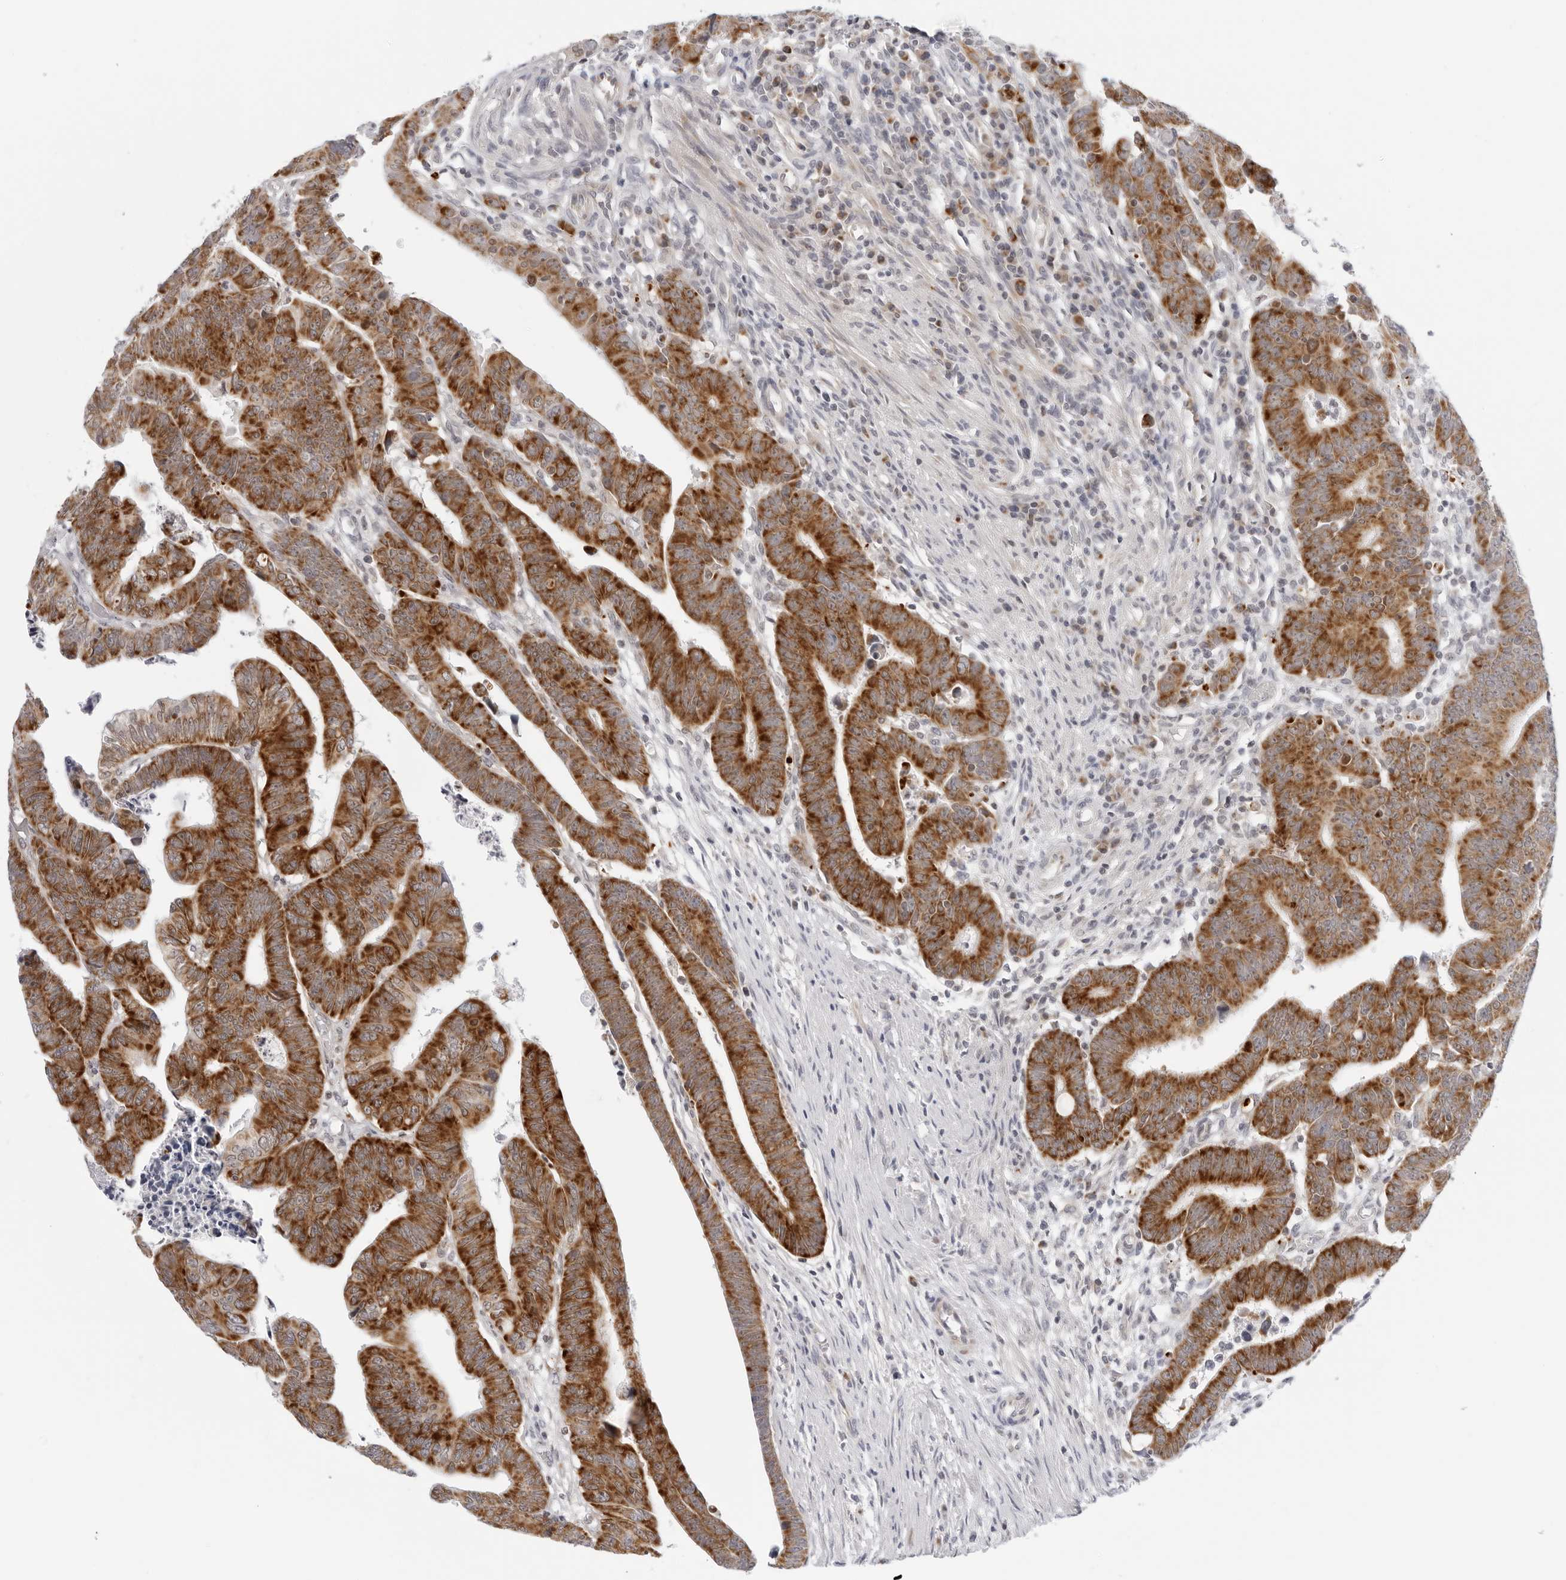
{"staining": {"intensity": "strong", "quantity": ">75%", "location": "cytoplasmic/membranous"}, "tissue": "colorectal cancer", "cell_type": "Tumor cells", "image_type": "cancer", "snomed": [{"axis": "morphology", "description": "Adenocarcinoma, NOS"}, {"axis": "topography", "description": "Rectum"}], "caption": "Tumor cells exhibit strong cytoplasmic/membranous expression in approximately >75% of cells in colorectal cancer. The protein of interest is shown in brown color, while the nuclei are stained blue.", "gene": "CIART", "patient": {"sex": "female", "age": 65}}